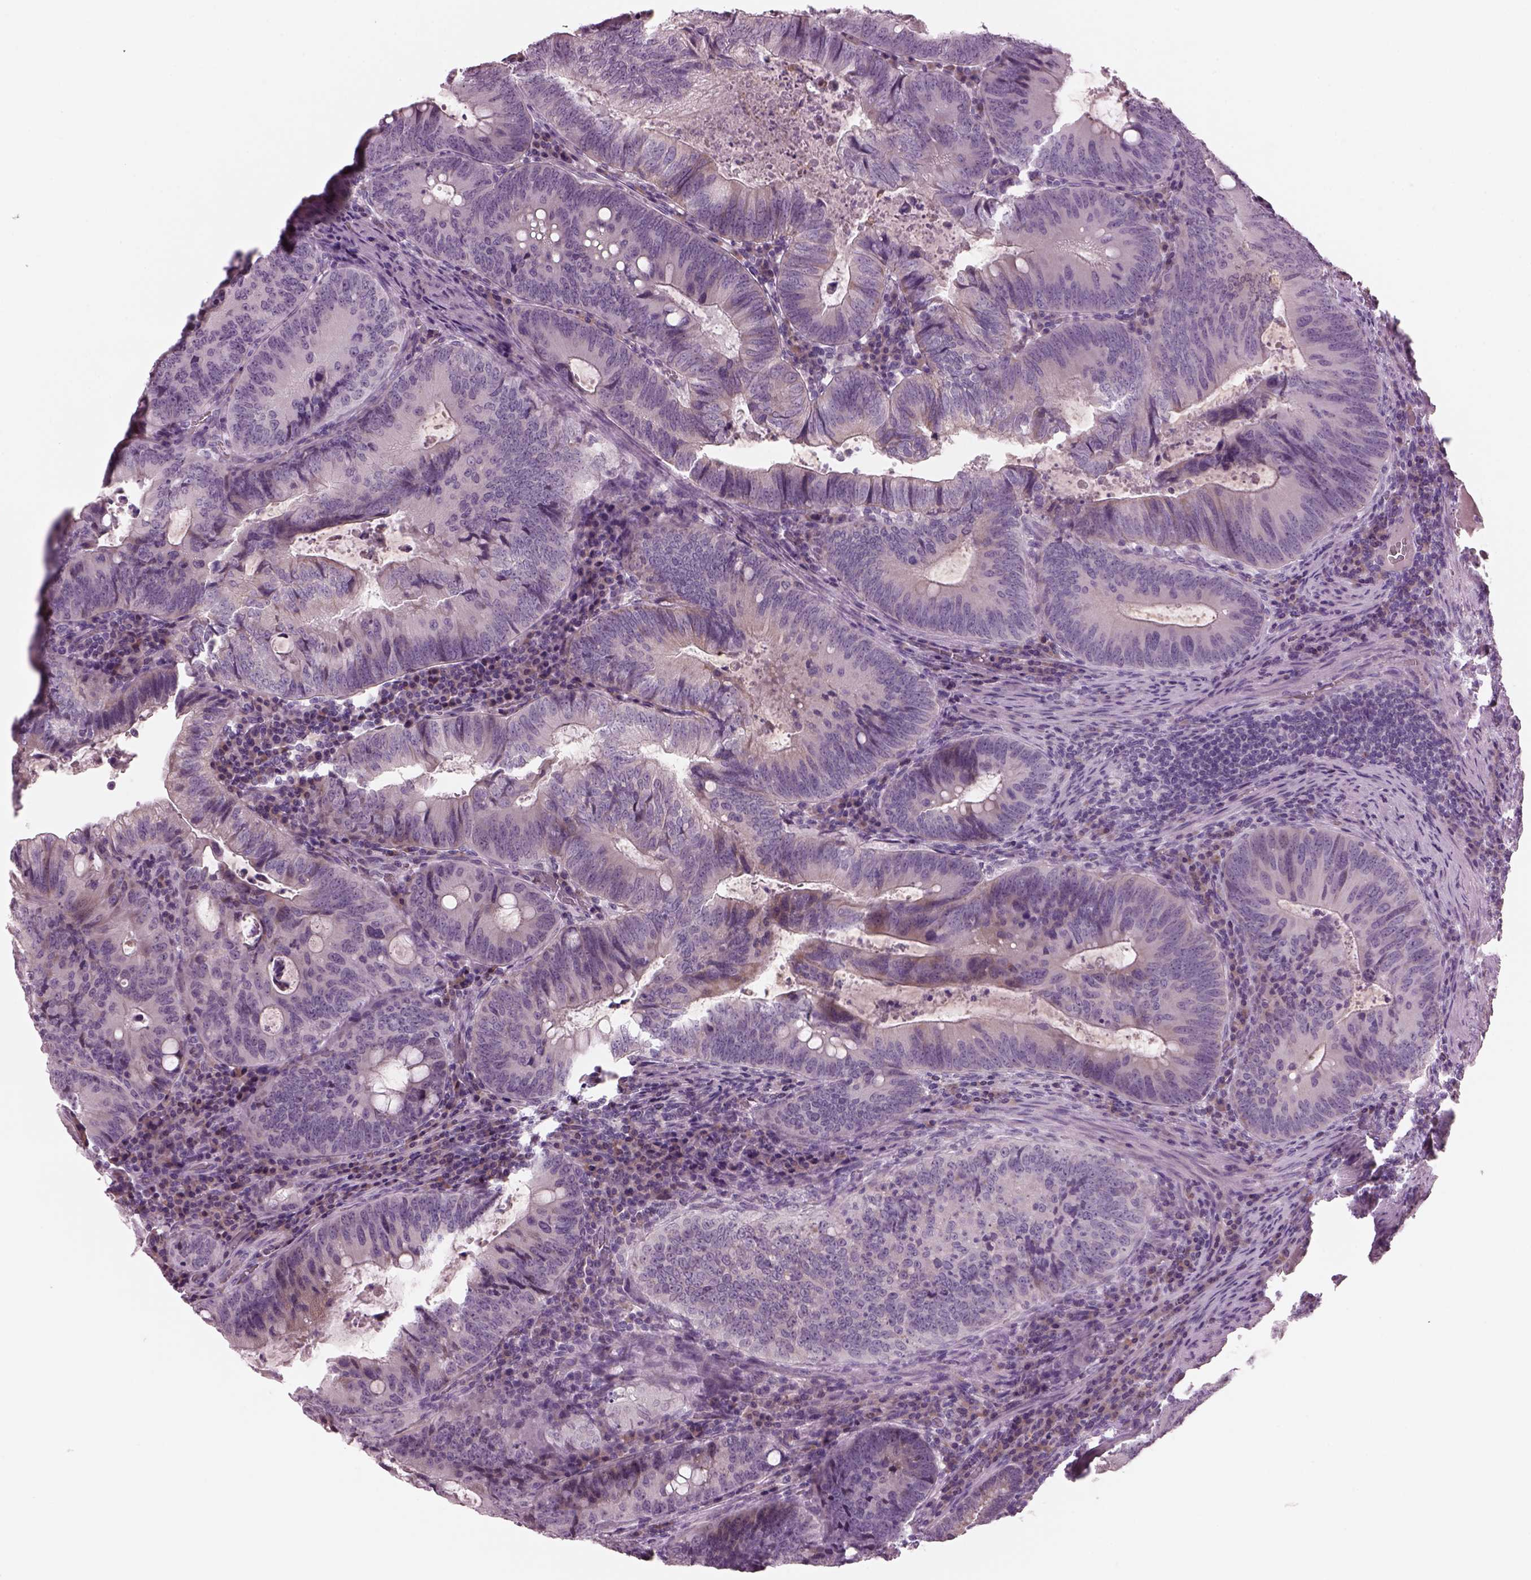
{"staining": {"intensity": "negative", "quantity": "none", "location": "none"}, "tissue": "colorectal cancer", "cell_type": "Tumor cells", "image_type": "cancer", "snomed": [{"axis": "morphology", "description": "Adenocarcinoma, NOS"}, {"axis": "topography", "description": "Colon"}], "caption": "This histopathology image is of adenocarcinoma (colorectal) stained with IHC to label a protein in brown with the nuclei are counter-stained blue. There is no positivity in tumor cells. The staining was performed using DAB (3,3'-diaminobenzidine) to visualize the protein expression in brown, while the nuclei were stained in blue with hematoxylin (Magnification: 20x).", "gene": "CYLC1", "patient": {"sex": "male", "age": 67}}